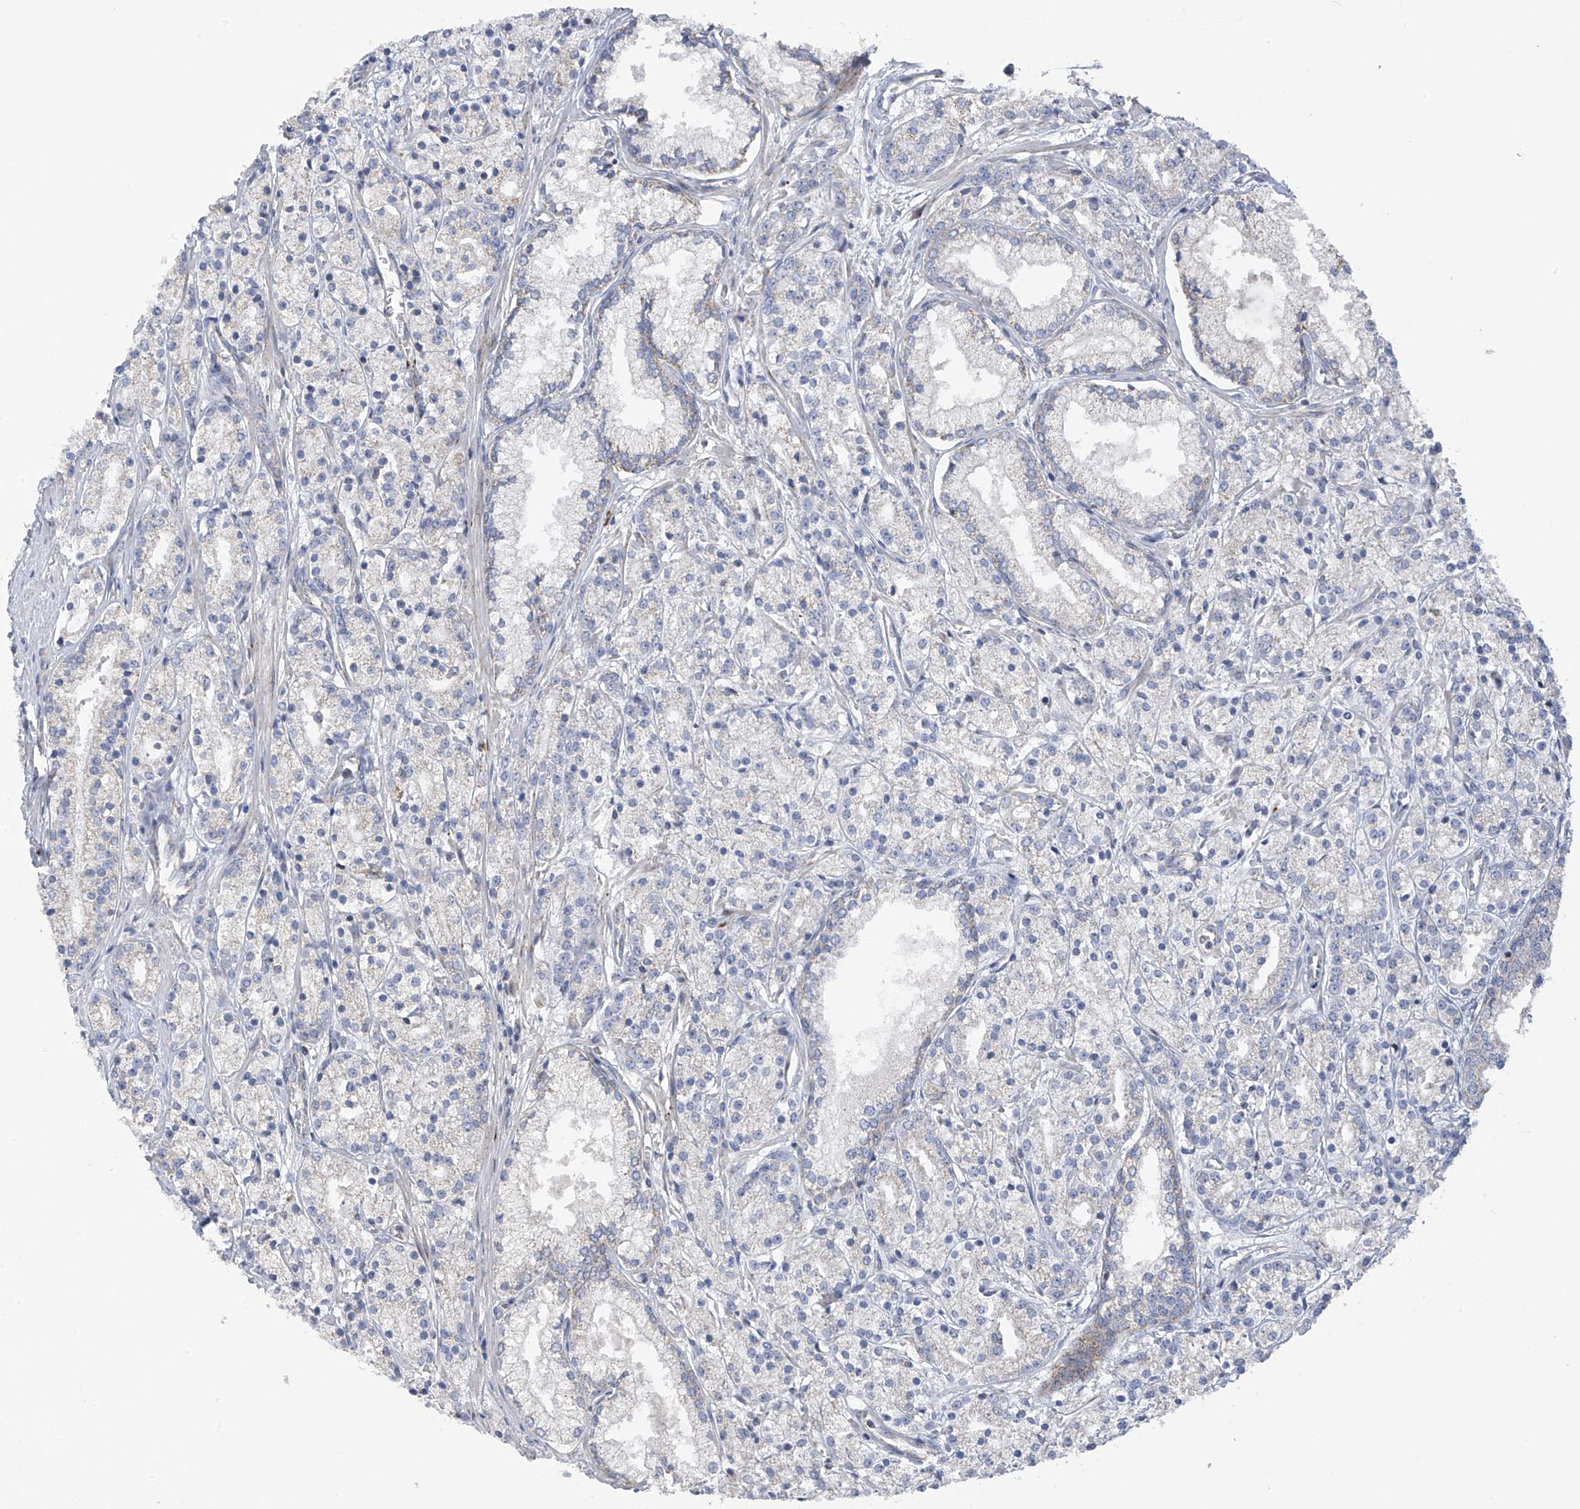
{"staining": {"intensity": "negative", "quantity": "none", "location": "none"}, "tissue": "prostate cancer", "cell_type": "Tumor cells", "image_type": "cancer", "snomed": [{"axis": "morphology", "description": "Adenocarcinoma, High grade"}, {"axis": "topography", "description": "Prostate"}], "caption": "Histopathology image shows no significant protein positivity in tumor cells of high-grade adenocarcinoma (prostate).", "gene": "SLCO4A1", "patient": {"sex": "male", "age": 69}}